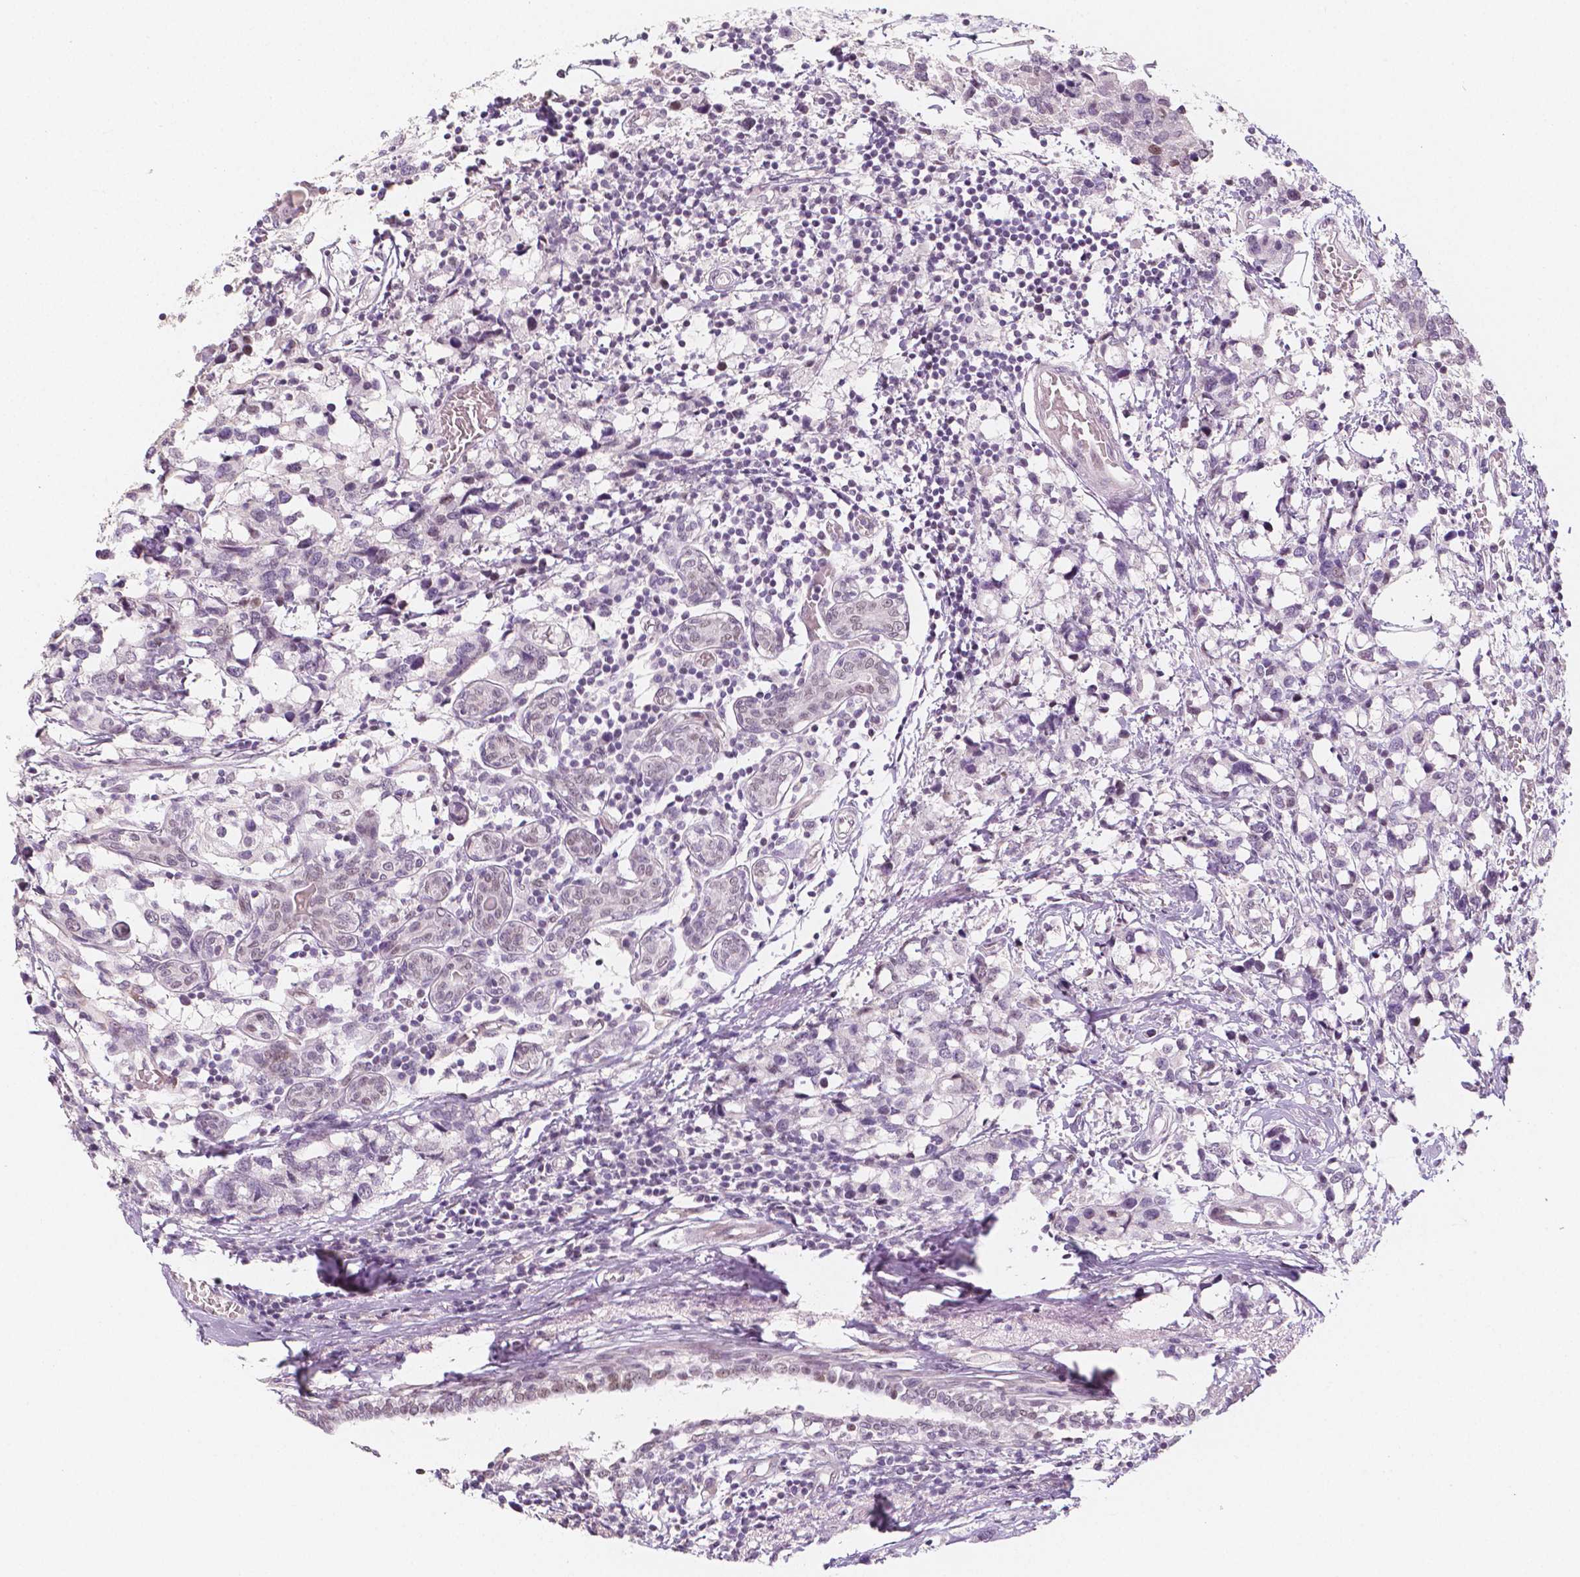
{"staining": {"intensity": "negative", "quantity": "none", "location": "none"}, "tissue": "breast cancer", "cell_type": "Tumor cells", "image_type": "cancer", "snomed": [{"axis": "morphology", "description": "Lobular carcinoma"}, {"axis": "topography", "description": "Breast"}], "caption": "Immunohistochemistry (IHC) photomicrograph of human breast cancer stained for a protein (brown), which displays no positivity in tumor cells.", "gene": "KDM5B", "patient": {"sex": "female", "age": 59}}